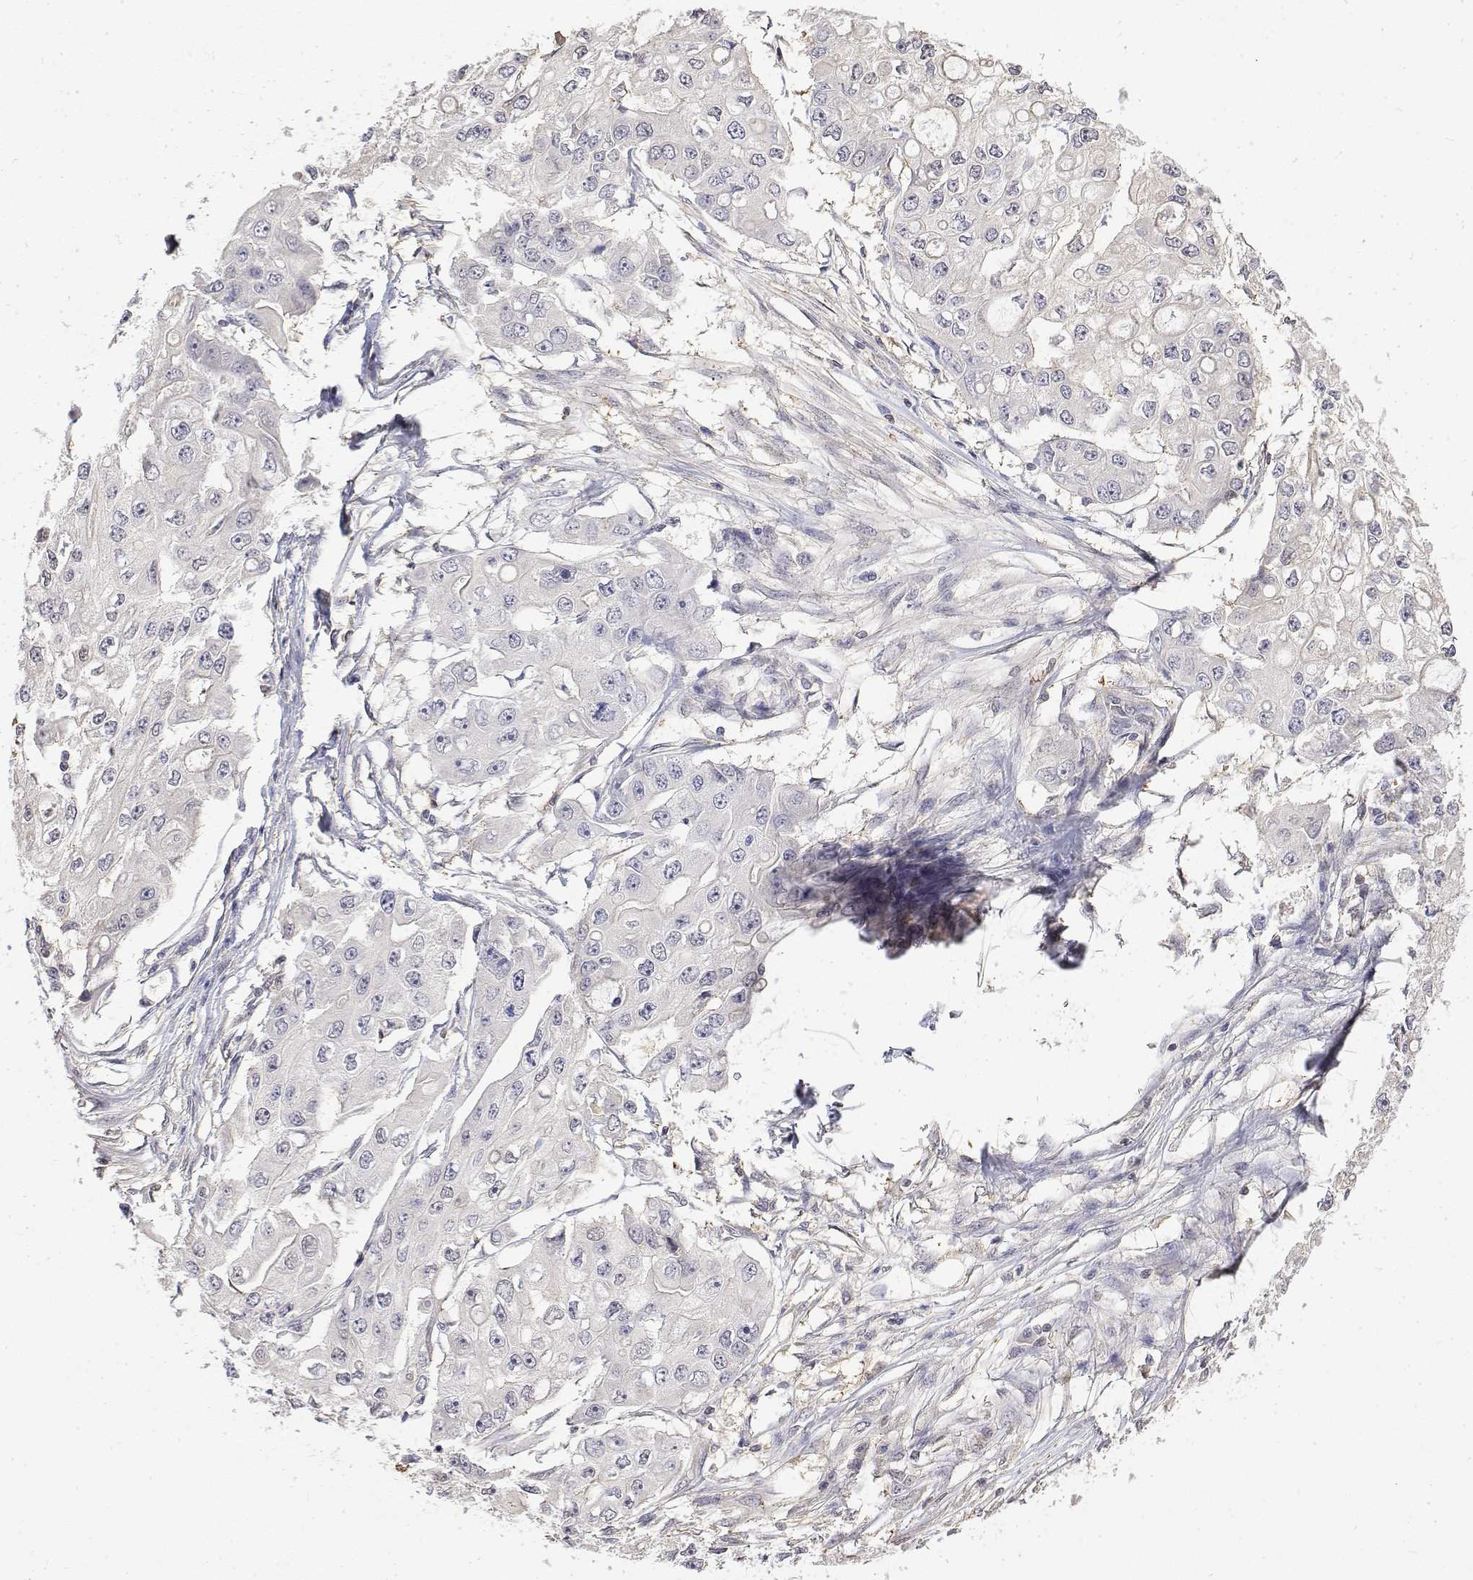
{"staining": {"intensity": "negative", "quantity": "none", "location": "none"}, "tissue": "ovarian cancer", "cell_type": "Tumor cells", "image_type": "cancer", "snomed": [{"axis": "morphology", "description": "Cystadenocarcinoma, serous, NOS"}, {"axis": "topography", "description": "Ovary"}], "caption": "A high-resolution image shows immunohistochemistry (IHC) staining of serous cystadenocarcinoma (ovarian), which exhibits no significant staining in tumor cells.", "gene": "TPI1", "patient": {"sex": "female", "age": 56}}